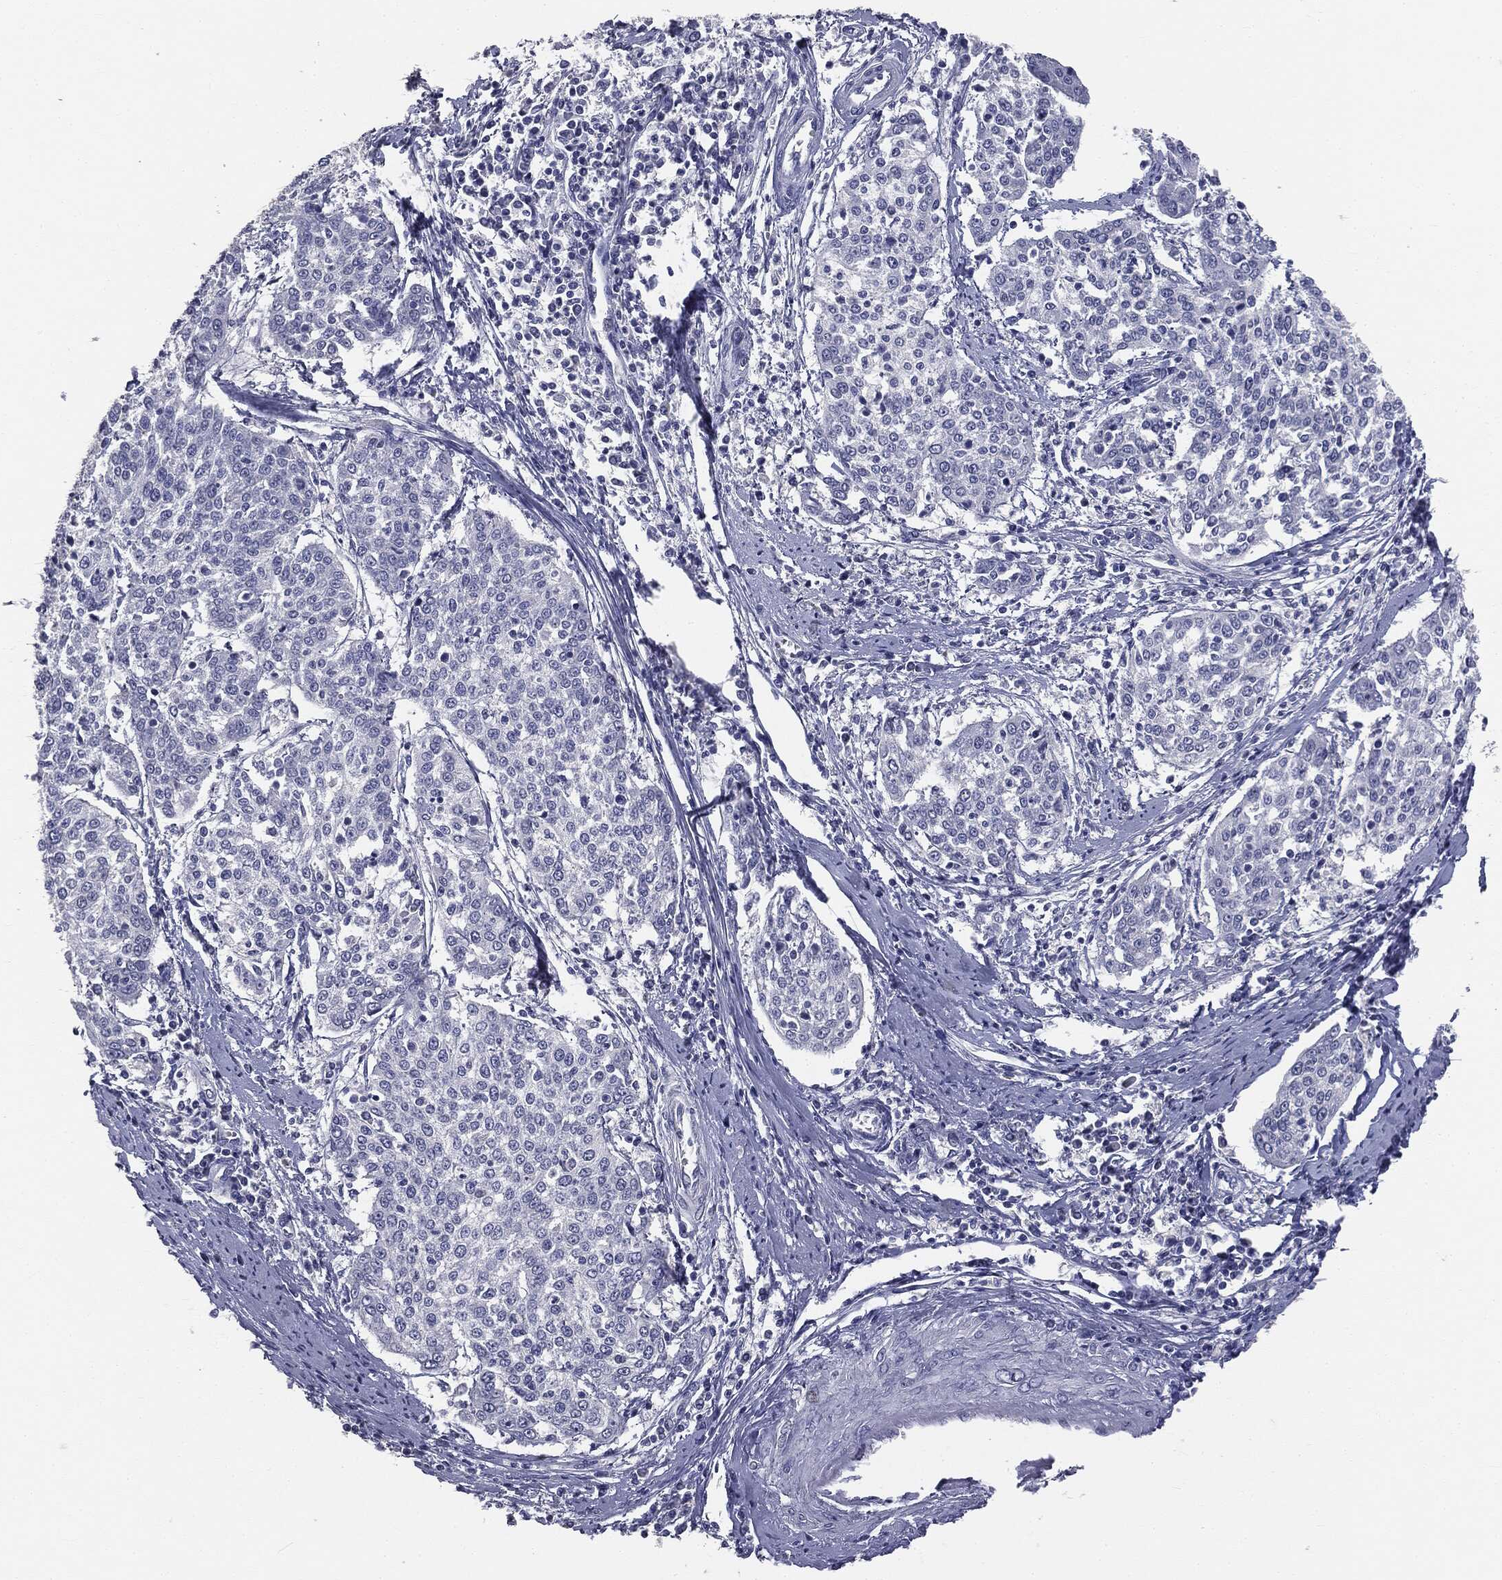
{"staining": {"intensity": "negative", "quantity": "none", "location": "none"}, "tissue": "cervical cancer", "cell_type": "Tumor cells", "image_type": "cancer", "snomed": [{"axis": "morphology", "description": "Squamous cell carcinoma, NOS"}, {"axis": "topography", "description": "Cervix"}], "caption": "Tumor cells show no significant protein staining in cervical cancer.", "gene": "AFP", "patient": {"sex": "female", "age": 41}}